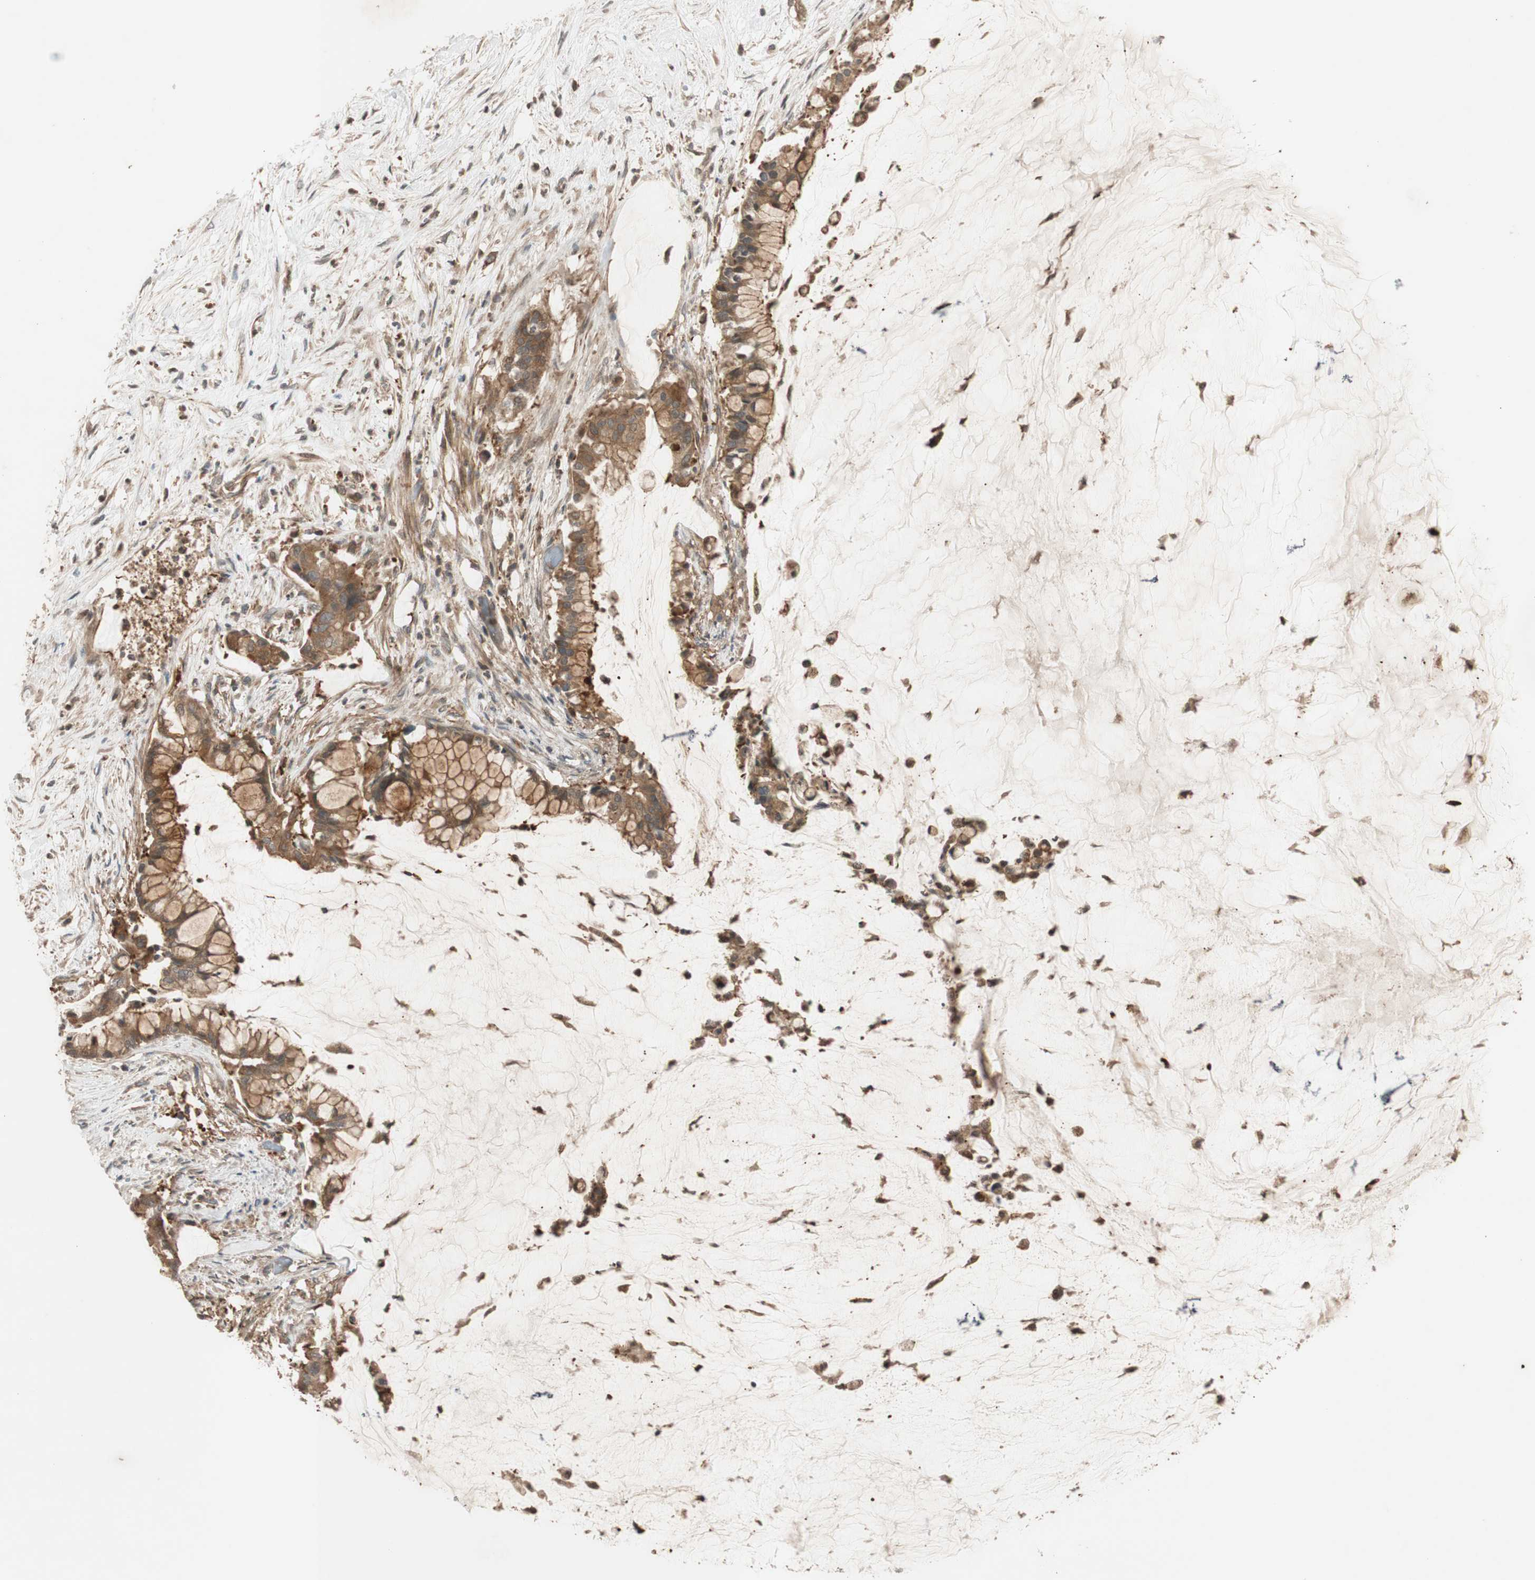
{"staining": {"intensity": "moderate", "quantity": ">75%", "location": "cytoplasmic/membranous"}, "tissue": "pancreatic cancer", "cell_type": "Tumor cells", "image_type": "cancer", "snomed": [{"axis": "morphology", "description": "Adenocarcinoma, NOS"}, {"axis": "topography", "description": "Pancreas"}], "caption": "Pancreatic cancer (adenocarcinoma) tissue displays moderate cytoplasmic/membranous staining in approximately >75% of tumor cells, visualized by immunohistochemistry.", "gene": "EPHA8", "patient": {"sex": "male", "age": 41}}